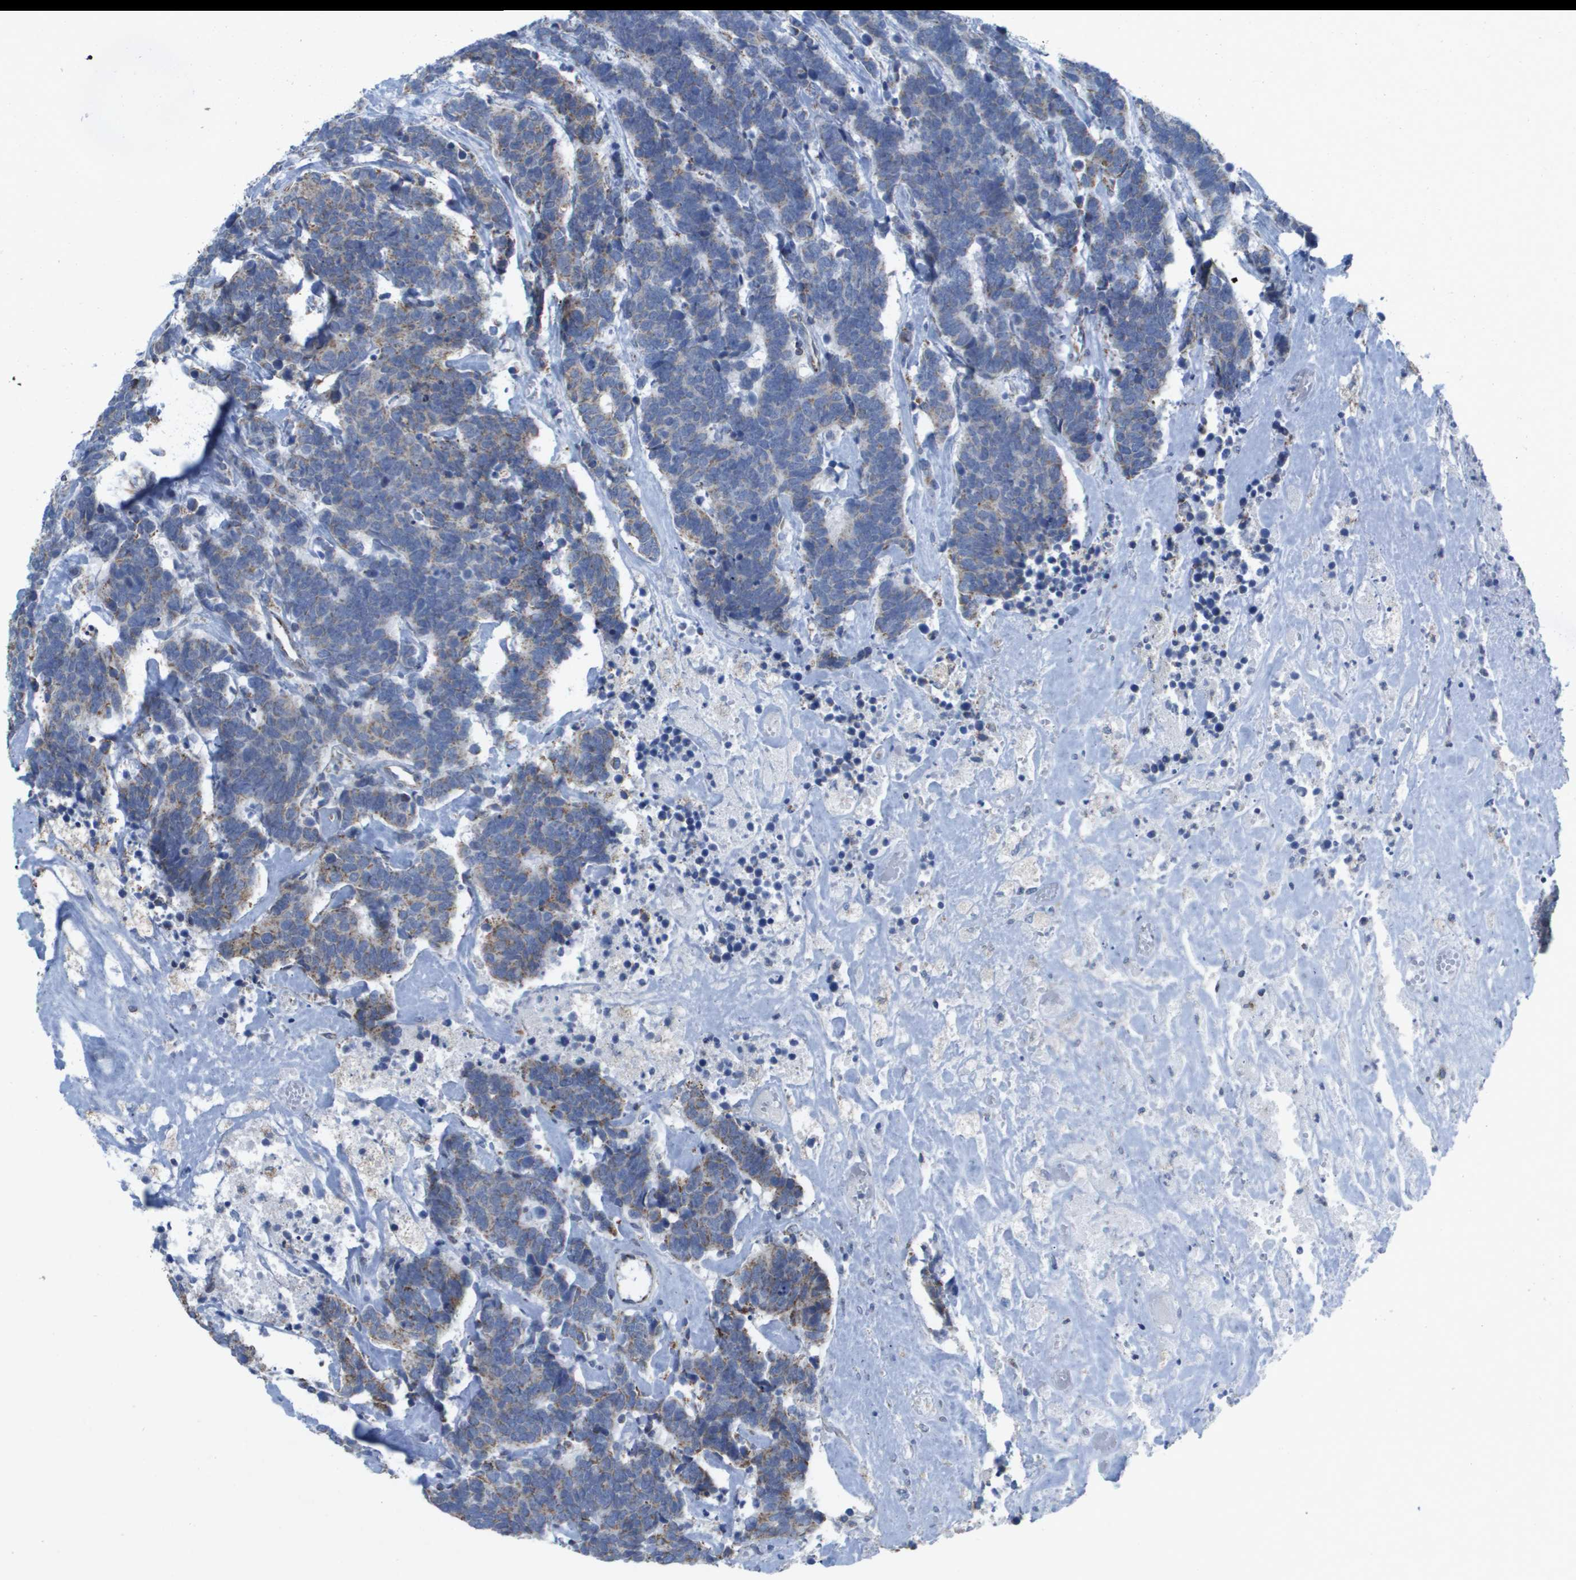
{"staining": {"intensity": "moderate", "quantity": "<25%", "location": "cytoplasmic/membranous"}, "tissue": "carcinoid", "cell_type": "Tumor cells", "image_type": "cancer", "snomed": [{"axis": "morphology", "description": "Carcinoma, NOS"}, {"axis": "morphology", "description": "Carcinoid, malignant, NOS"}, {"axis": "topography", "description": "Urinary bladder"}], "caption": "Malignant carcinoid tissue reveals moderate cytoplasmic/membranous expression in about <25% of tumor cells, visualized by immunohistochemistry. The protein of interest is stained brown, and the nuclei are stained in blue (DAB IHC with brightfield microscopy, high magnification).", "gene": "TMEM223", "patient": {"sex": "male", "age": 57}}